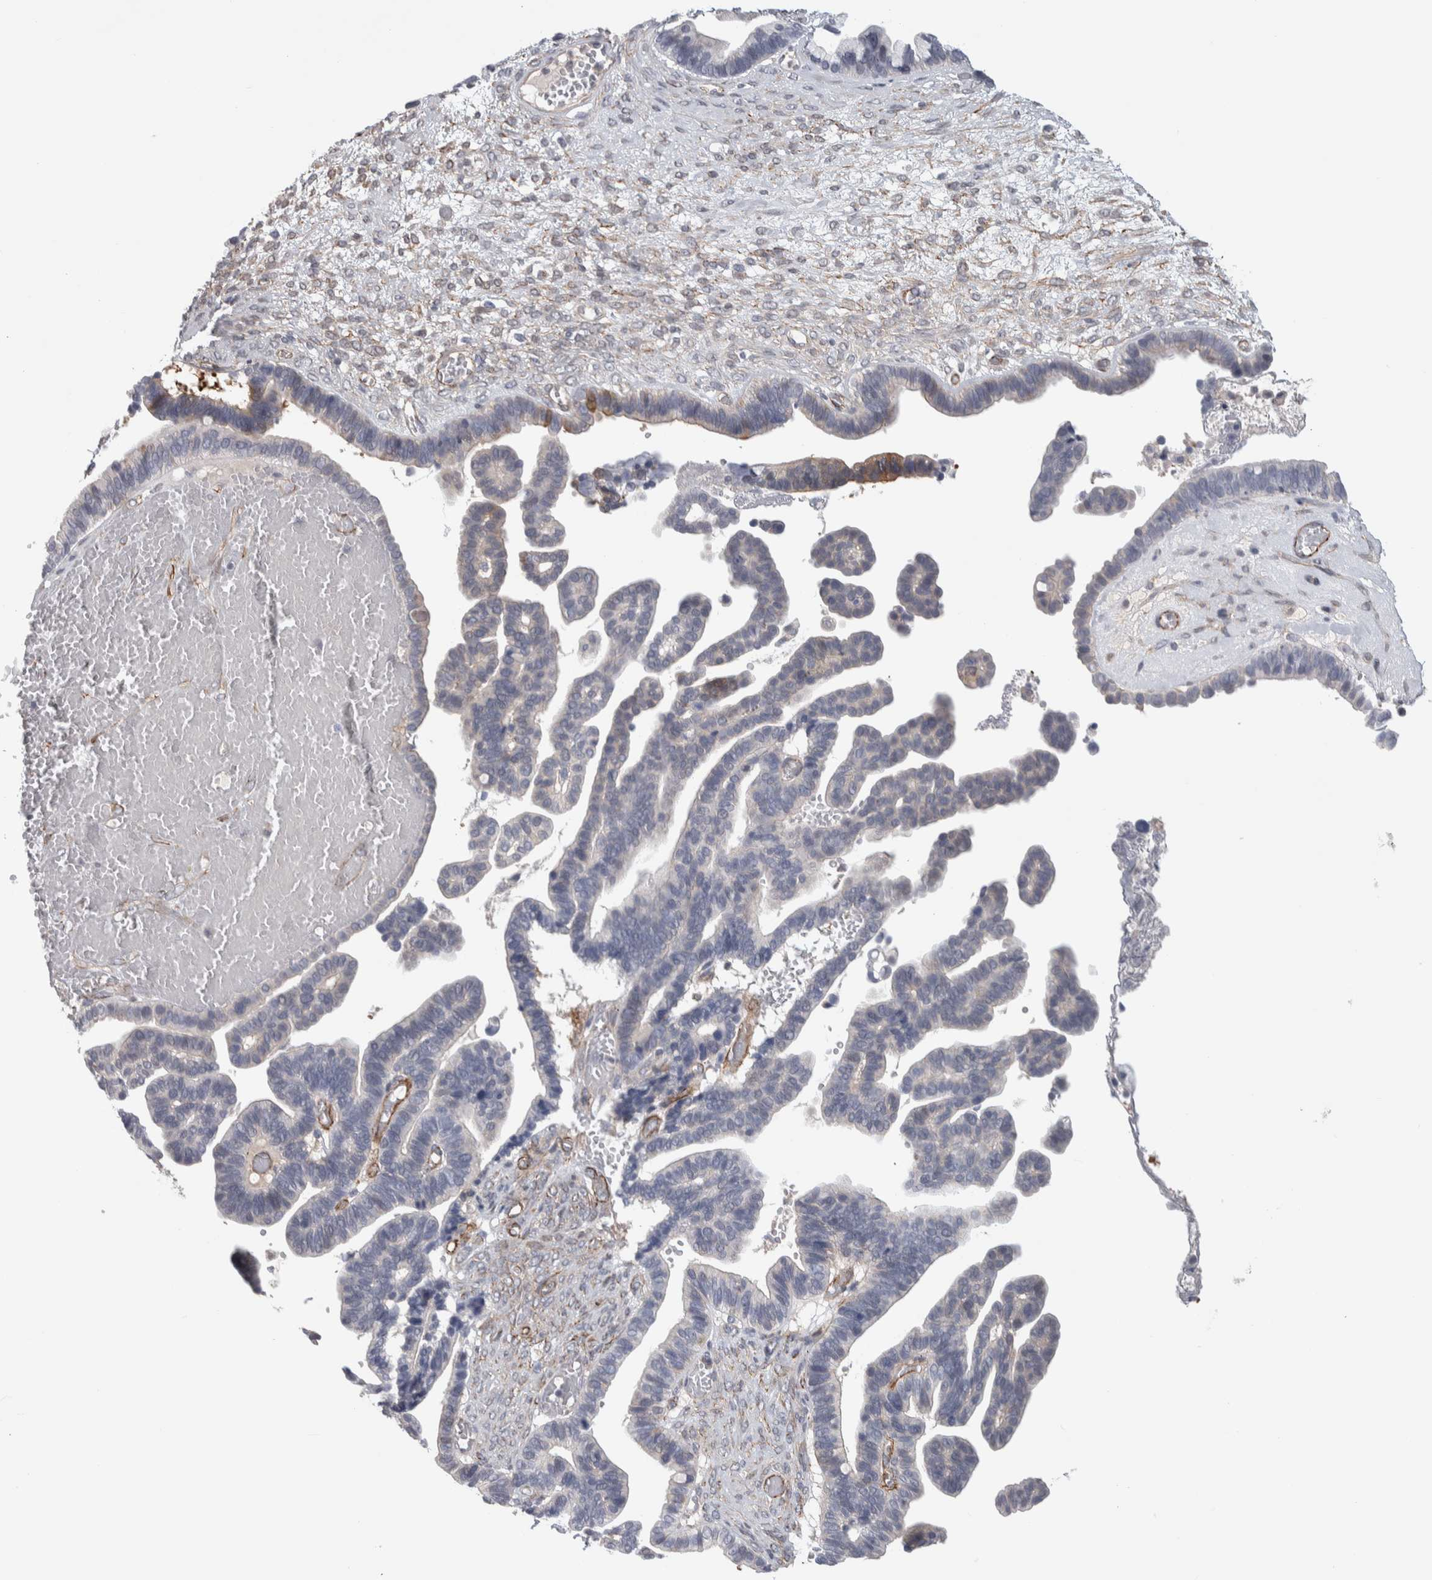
{"staining": {"intensity": "weak", "quantity": "<25%", "location": "cytoplasmic/membranous"}, "tissue": "ovarian cancer", "cell_type": "Tumor cells", "image_type": "cancer", "snomed": [{"axis": "morphology", "description": "Cystadenocarcinoma, serous, NOS"}, {"axis": "topography", "description": "Ovary"}], "caption": "Human ovarian serous cystadenocarcinoma stained for a protein using immunohistochemistry (IHC) demonstrates no staining in tumor cells.", "gene": "ZNF862", "patient": {"sex": "female", "age": 56}}